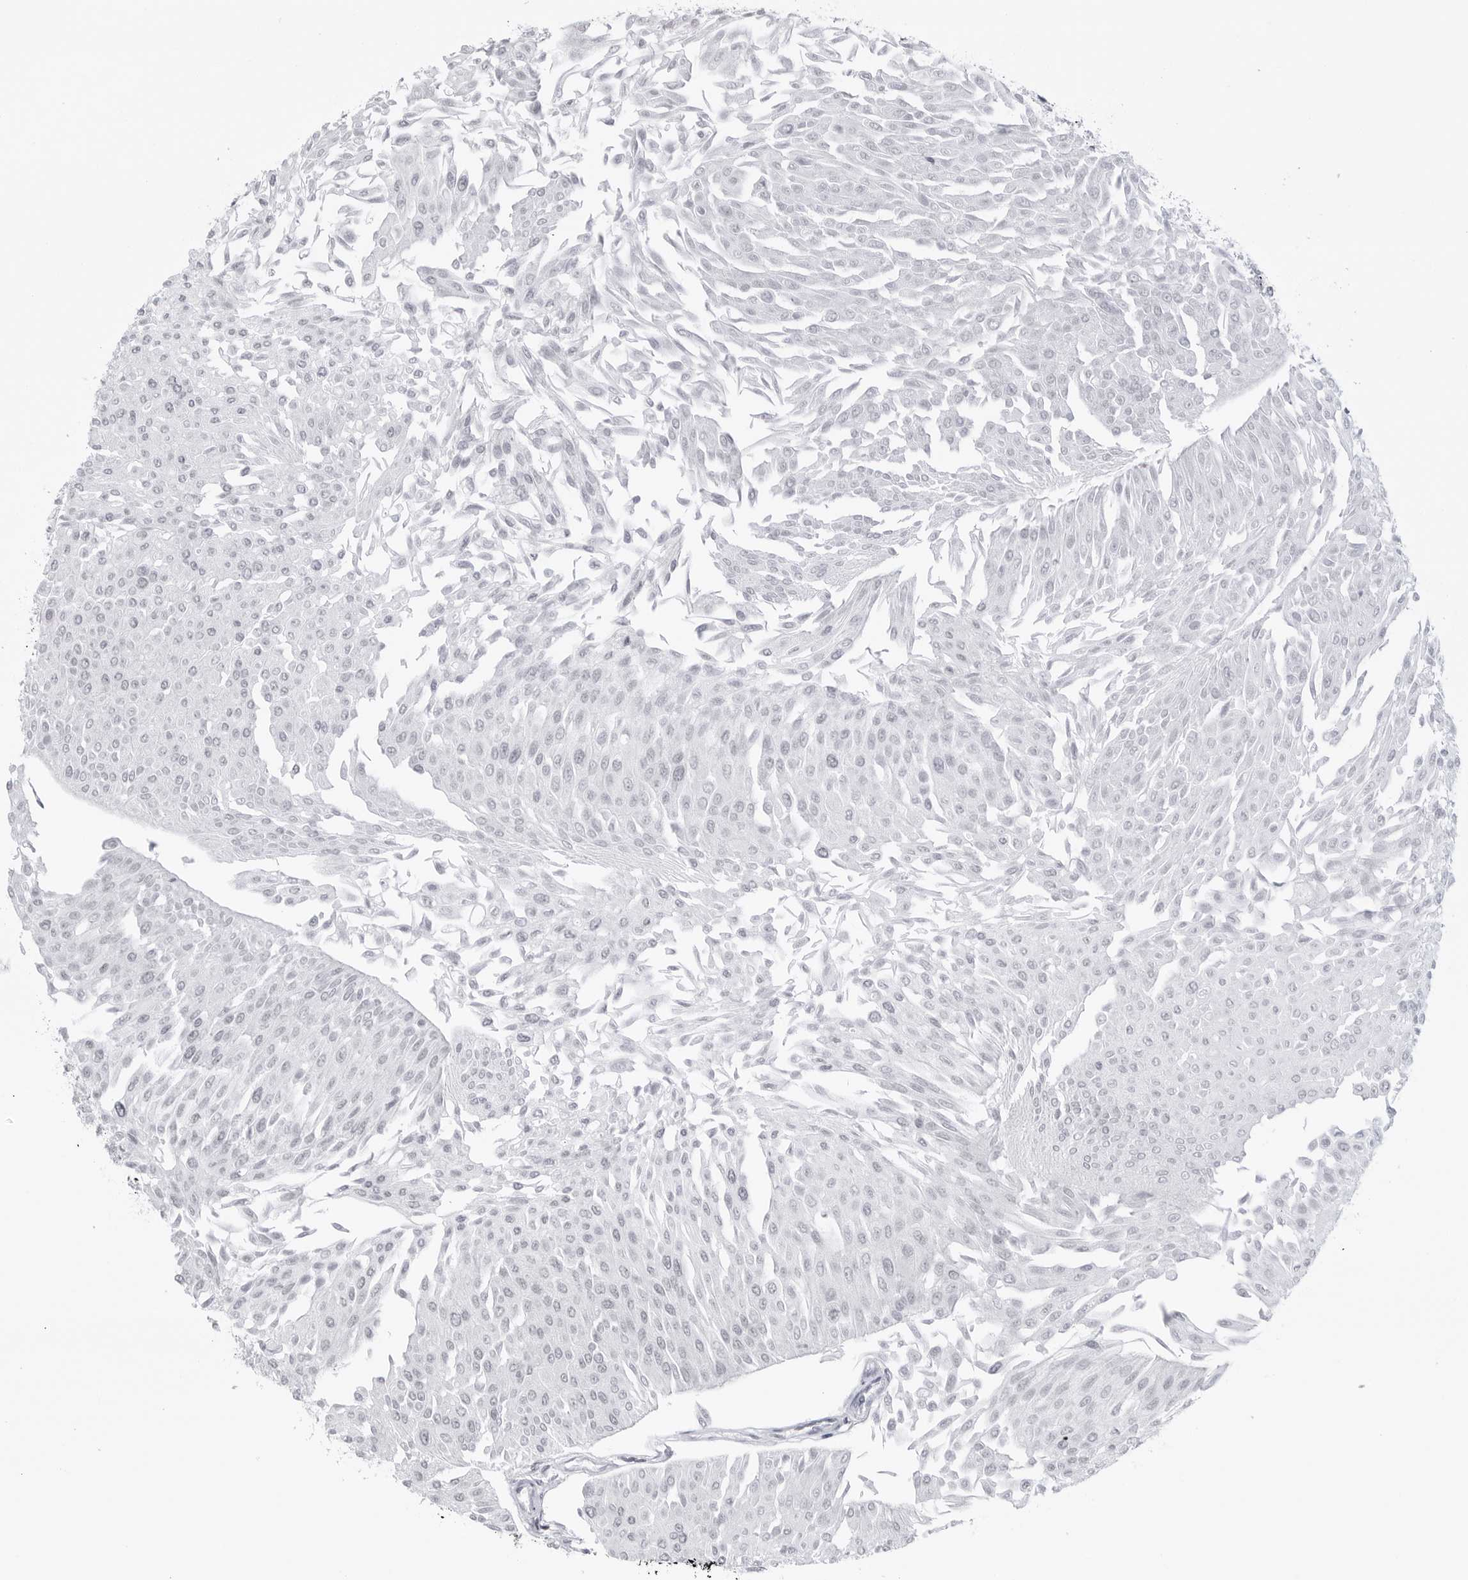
{"staining": {"intensity": "negative", "quantity": "none", "location": "none"}, "tissue": "urothelial cancer", "cell_type": "Tumor cells", "image_type": "cancer", "snomed": [{"axis": "morphology", "description": "Urothelial carcinoma, Low grade"}, {"axis": "topography", "description": "Urinary bladder"}], "caption": "Immunohistochemical staining of urothelial cancer demonstrates no significant positivity in tumor cells.", "gene": "TRIM66", "patient": {"sex": "male", "age": 67}}